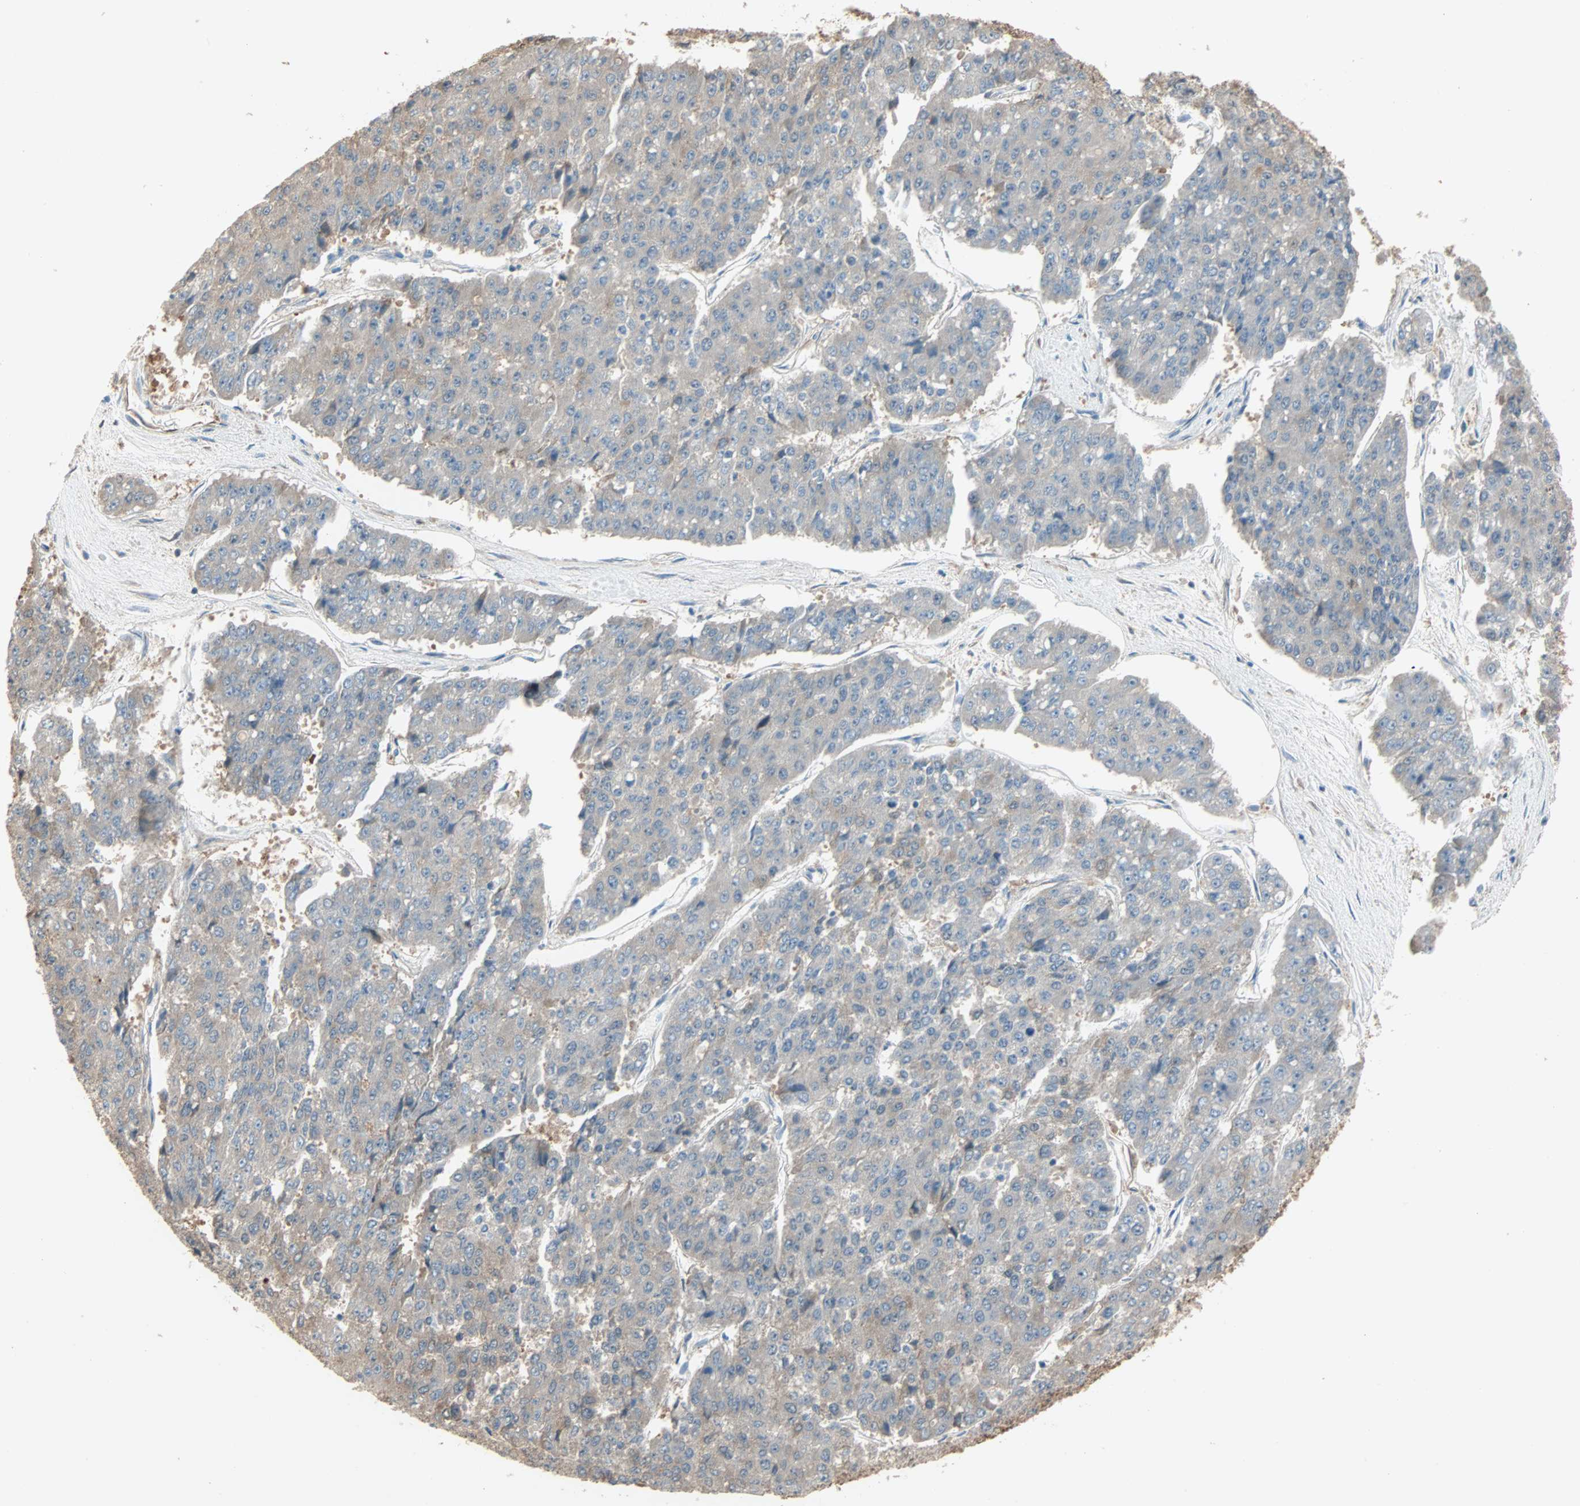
{"staining": {"intensity": "weak", "quantity": "25%-75%", "location": "cytoplasmic/membranous"}, "tissue": "pancreatic cancer", "cell_type": "Tumor cells", "image_type": "cancer", "snomed": [{"axis": "morphology", "description": "Adenocarcinoma, NOS"}, {"axis": "topography", "description": "Pancreas"}], "caption": "Immunohistochemistry (IHC) of pancreatic cancer (adenocarcinoma) exhibits low levels of weak cytoplasmic/membranous positivity in about 25%-75% of tumor cells.", "gene": "PRDX1", "patient": {"sex": "male", "age": 50}}